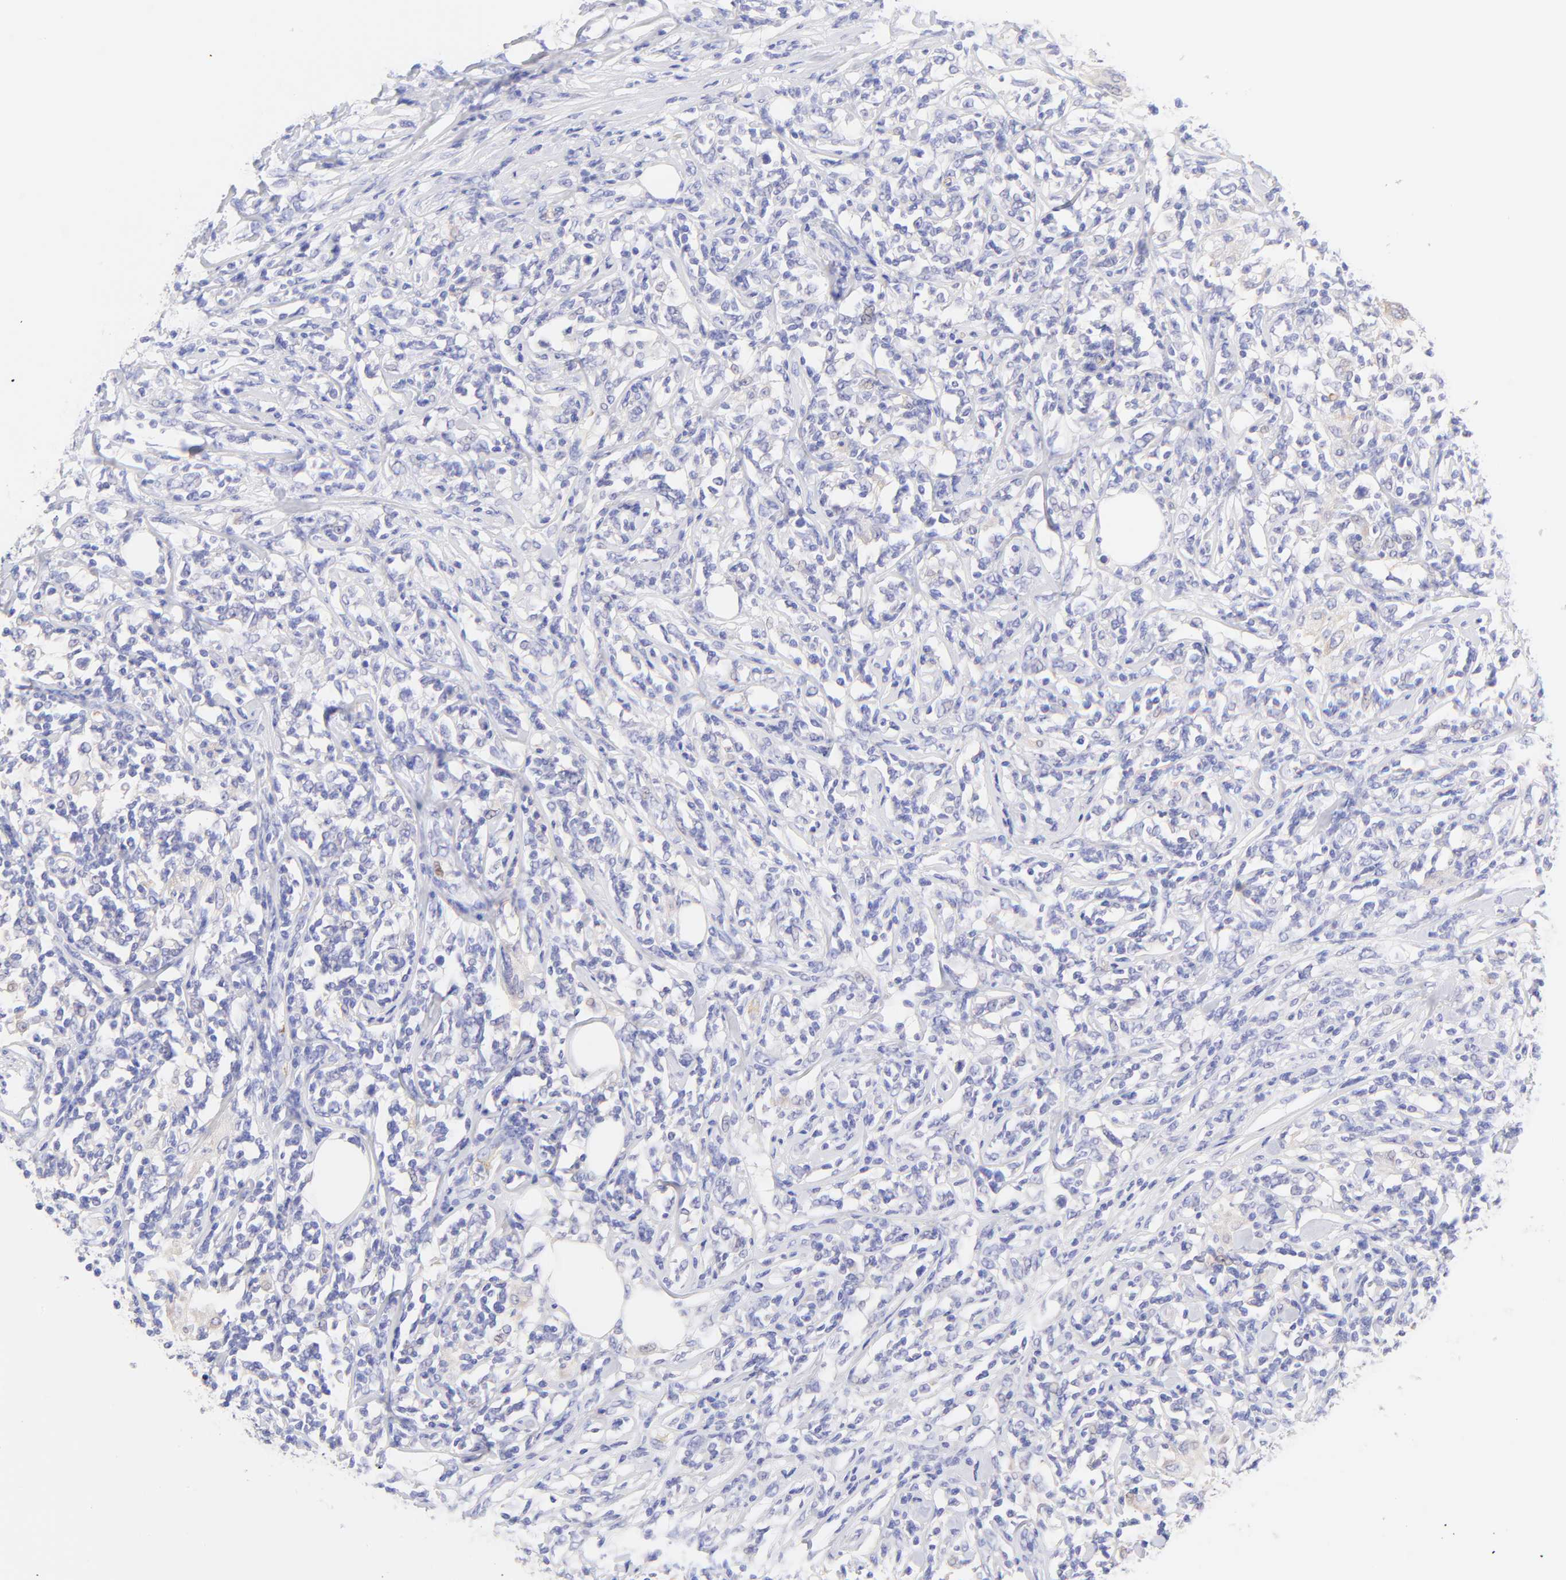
{"staining": {"intensity": "negative", "quantity": "none", "location": "none"}, "tissue": "lymphoma", "cell_type": "Tumor cells", "image_type": "cancer", "snomed": [{"axis": "morphology", "description": "Malignant lymphoma, non-Hodgkin's type, High grade"}, {"axis": "topography", "description": "Lymph node"}], "caption": "Immunohistochemistry image of neoplastic tissue: lymphoma stained with DAB exhibits no significant protein staining in tumor cells.", "gene": "FRMPD3", "patient": {"sex": "female", "age": 84}}